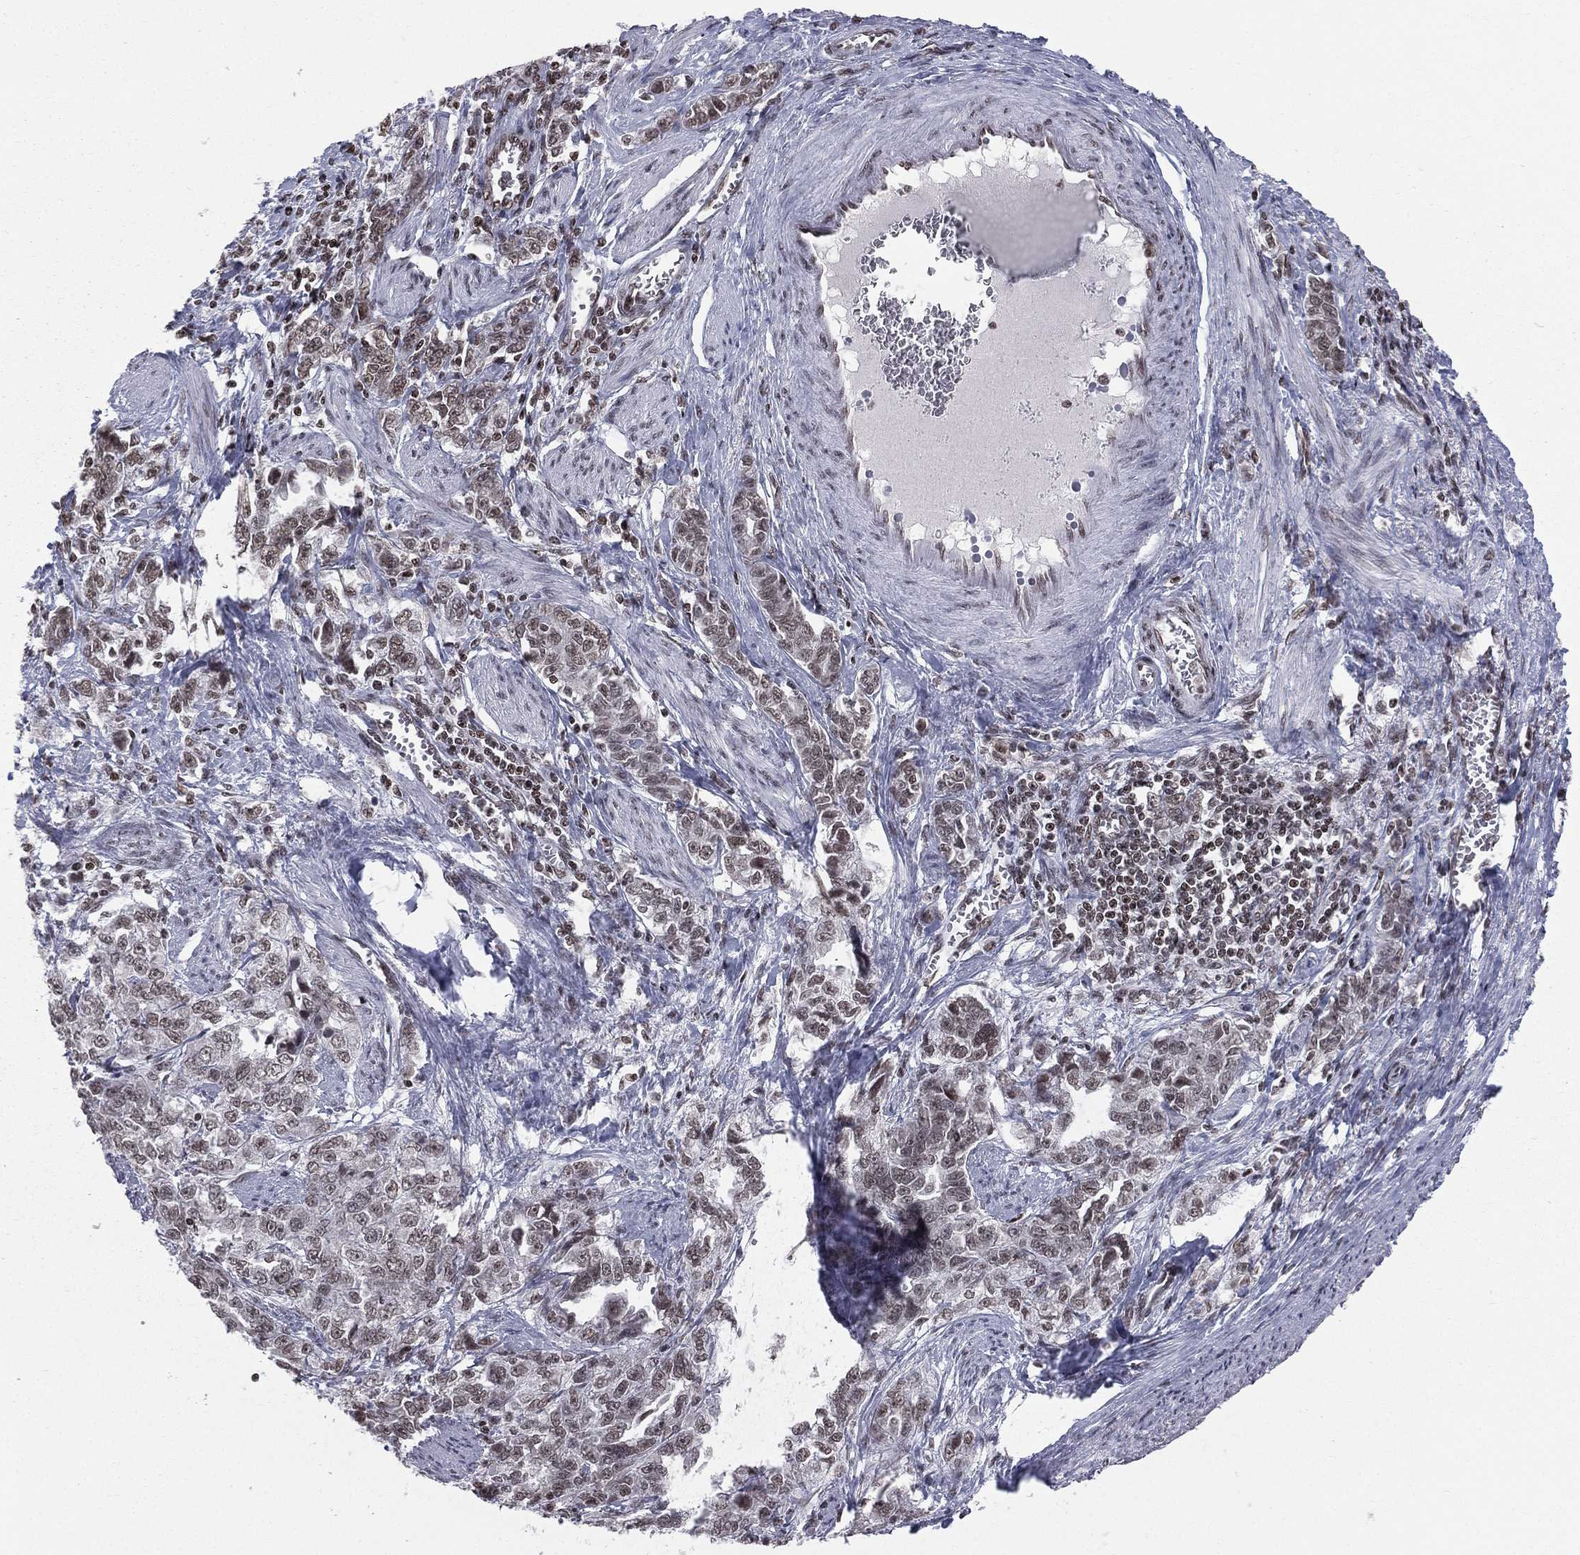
{"staining": {"intensity": "weak", "quantity": "<25%", "location": "nuclear"}, "tissue": "ovarian cancer", "cell_type": "Tumor cells", "image_type": "cancer", "snomed": [{"axis": "morphology", "description": "Cystadenocarcinoma, serous, NOS"}, {"axis": "topography", "description": "Ovary"}], "caption": "Tumor cells are negative for brown protein staining in ovarian serous cystadenocarcinoma.", "gene": "RFX7", "patient": {"sex": "female", "age": 51}}